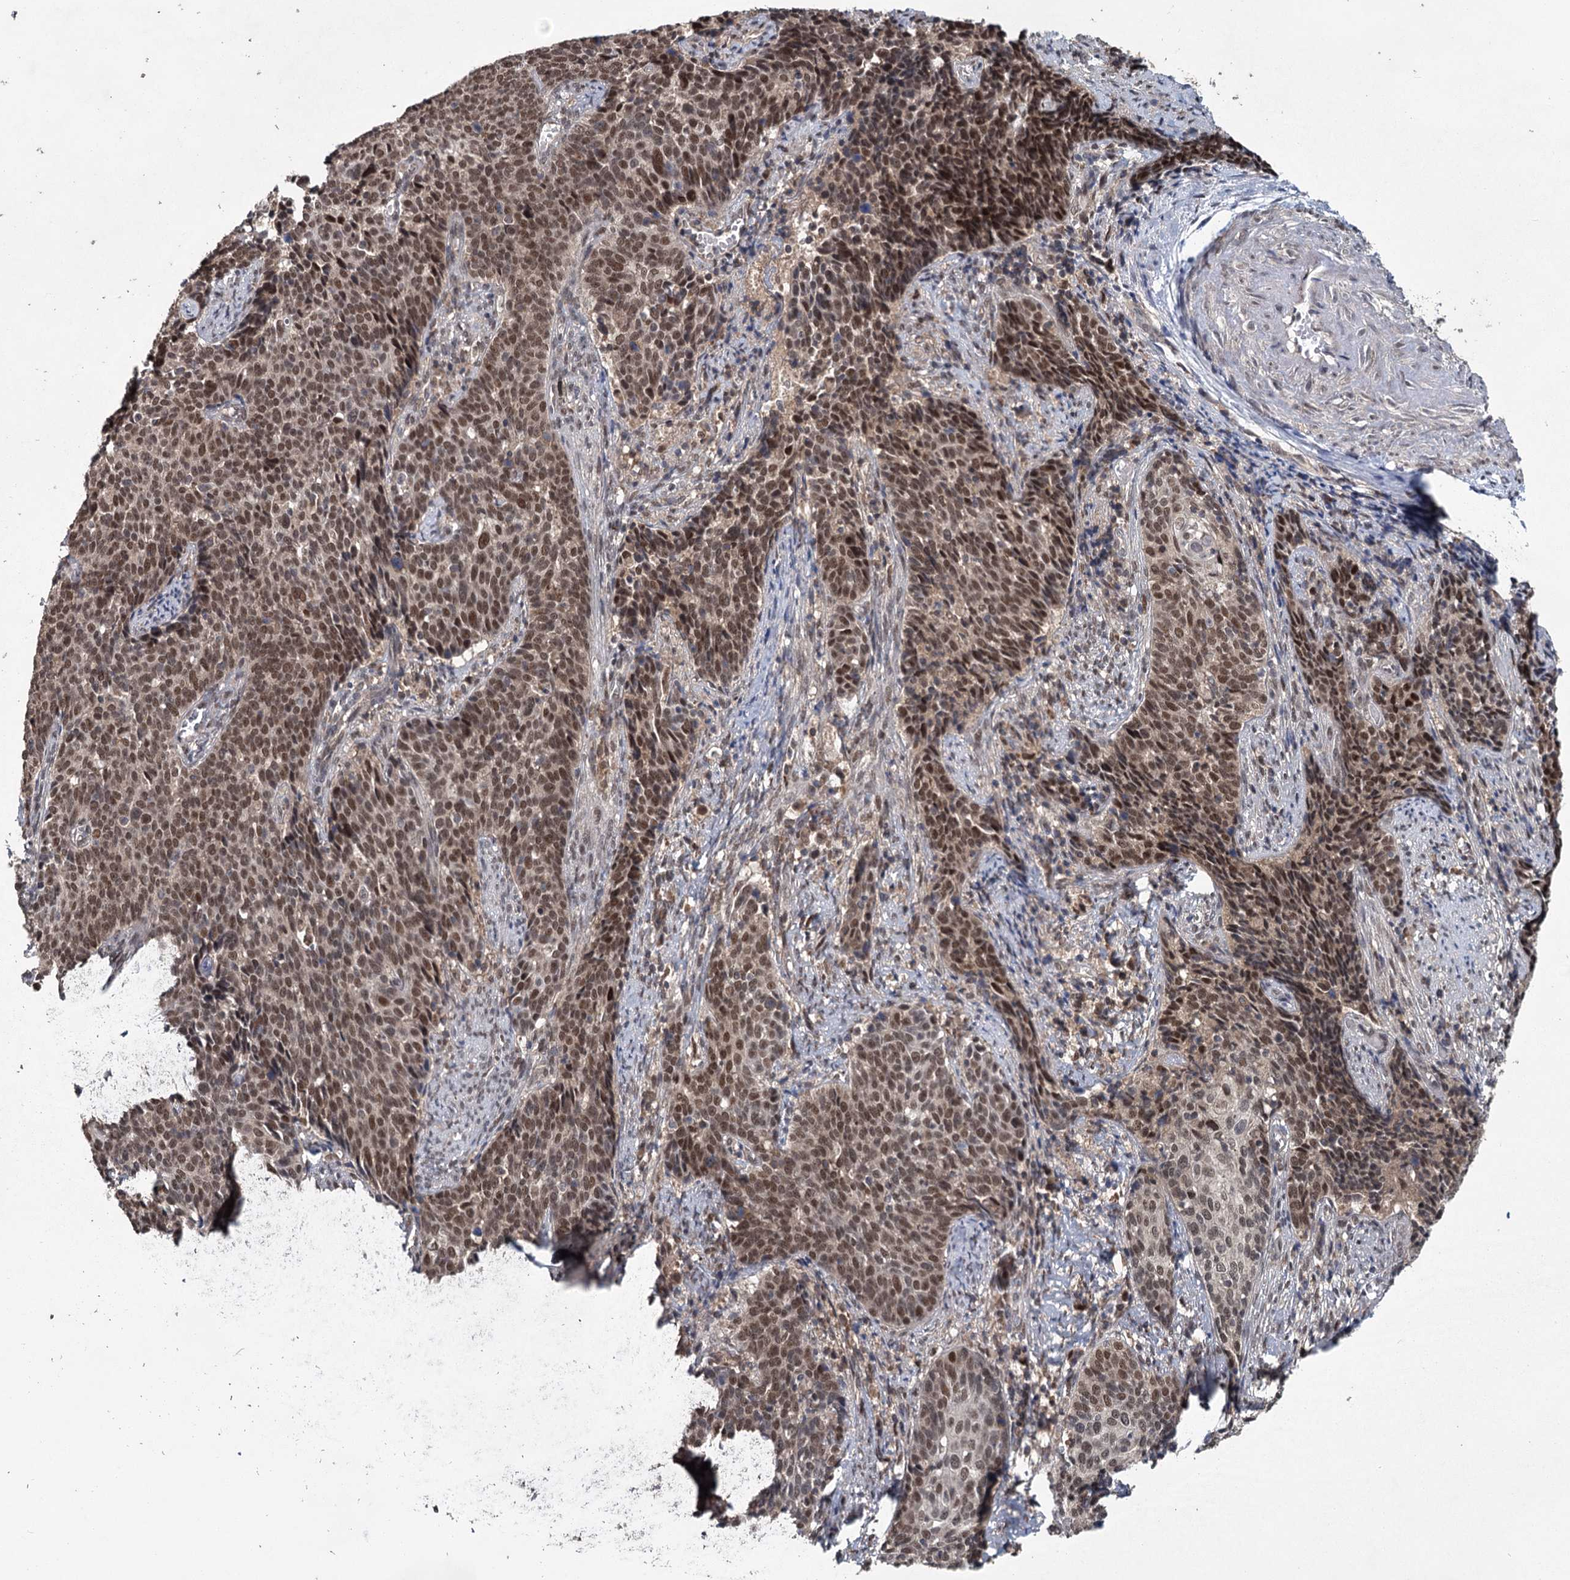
{"staining": {"intensity": "moderate", "quantity": ">75%", "location": "nuclear"}, "tissue": "cervical cancer", "cell_type": "Tumor cells", "image_type": "cancer", "snomed": [{"axis": "morphology", "description": "Squamous cell carcinoma, NOS"}, {"axis": "topography", "description": "Cervix"}], "caption": "Tumor cells demonstrate medium levels of moderate nuclear expression in approximately >75% of cells in cervical cancer.", "gene": "MYG1", "patient": {"sex": "female", "age": 39}}